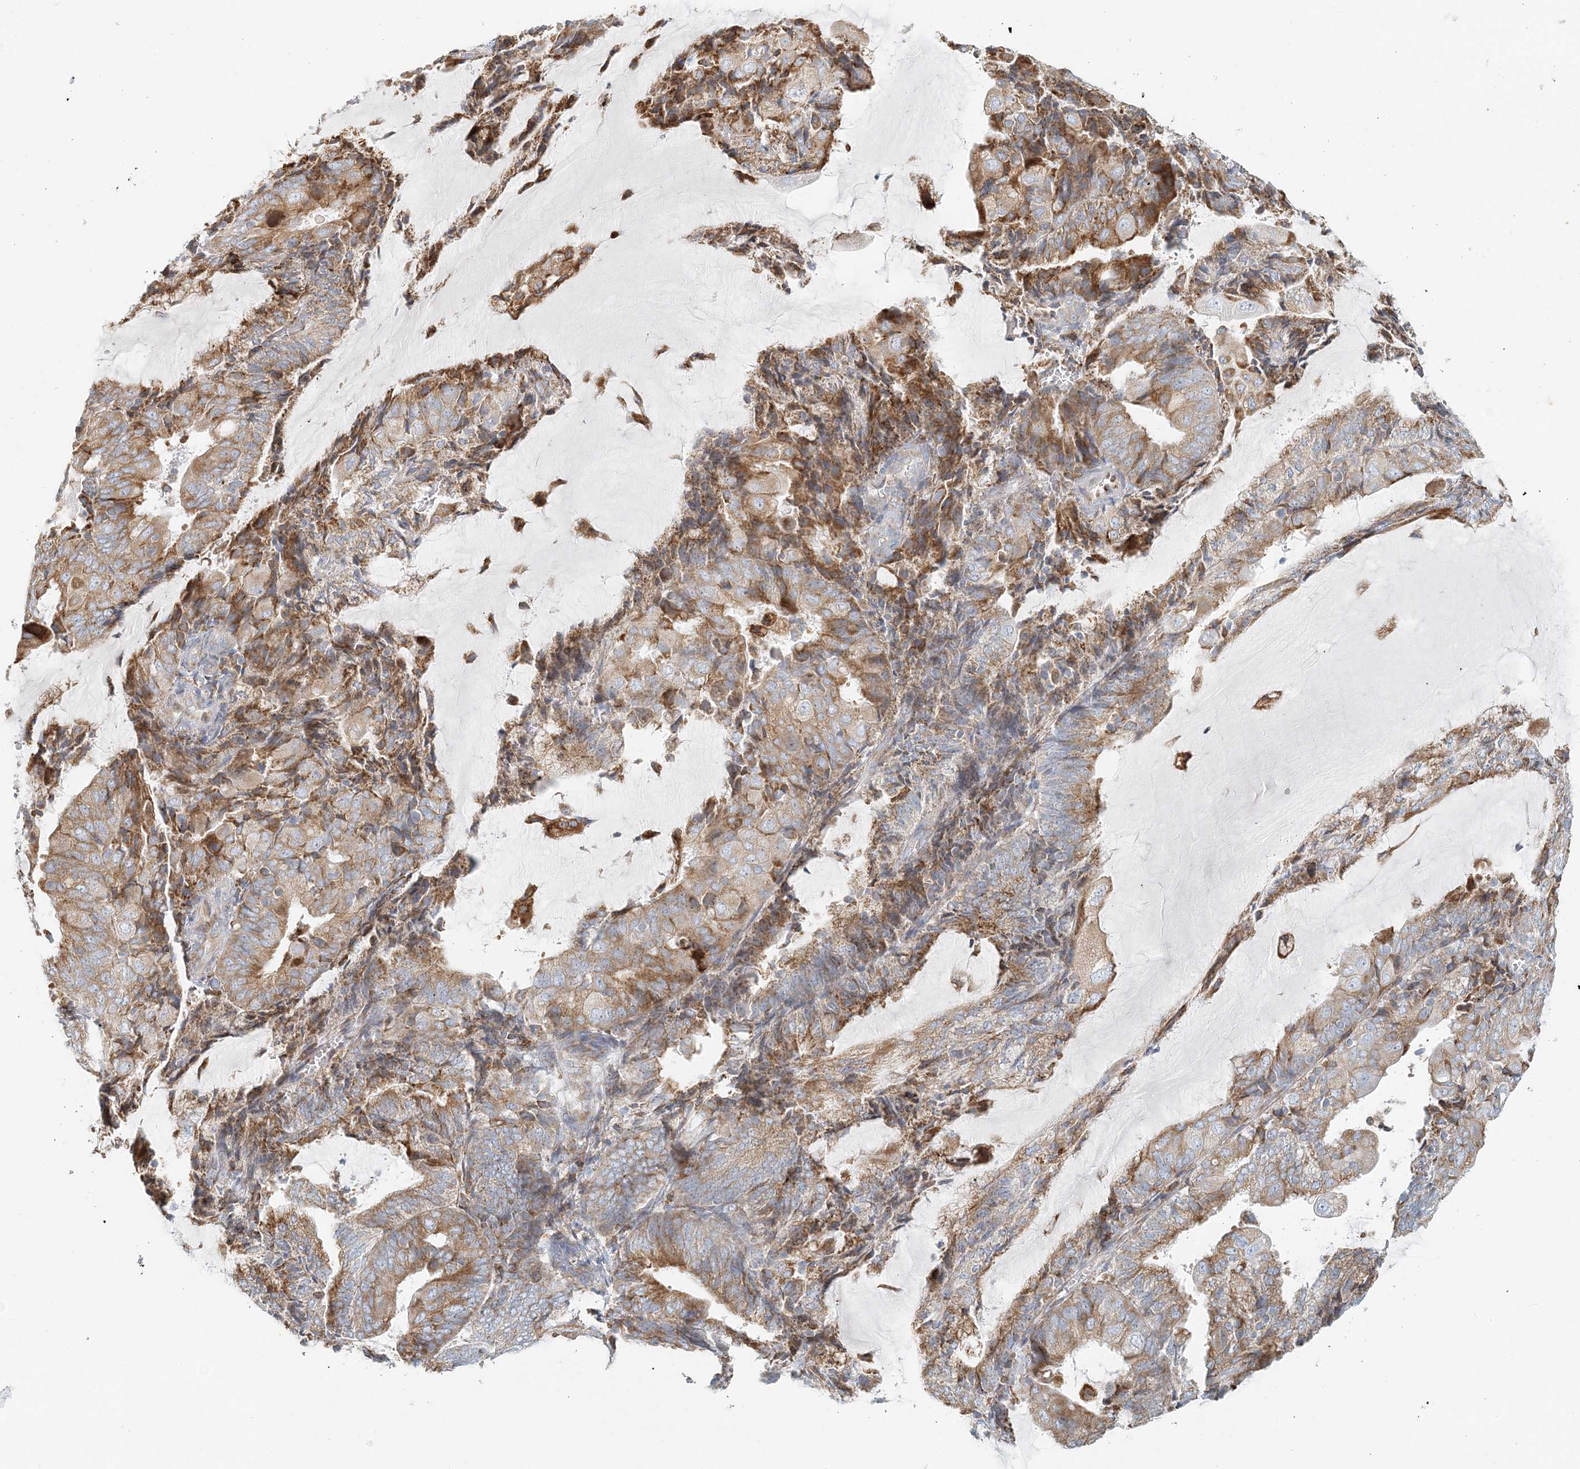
{"staining": {"intensity": "moderate", "quantity": ">75%", "location": "cytoplasmic/membranous"}, "tissue": "endometrial cancer", "cell_type": "Tumor cells", "image_type": "cancer", "snomed": [{"axis": "morphology", "description": "Adenocarcinoma, NOS"}, {"axis": "topography", "description": "Endometrium"}], "caption": "Approximately >75% of tumor cells in endometrial cancer show moderate cytoplasmic/membranous protein staining as visualized by brown immunohistochemical staining.", "gene": "STK11IP", "patient": {"sex": "female", "age": 81}}